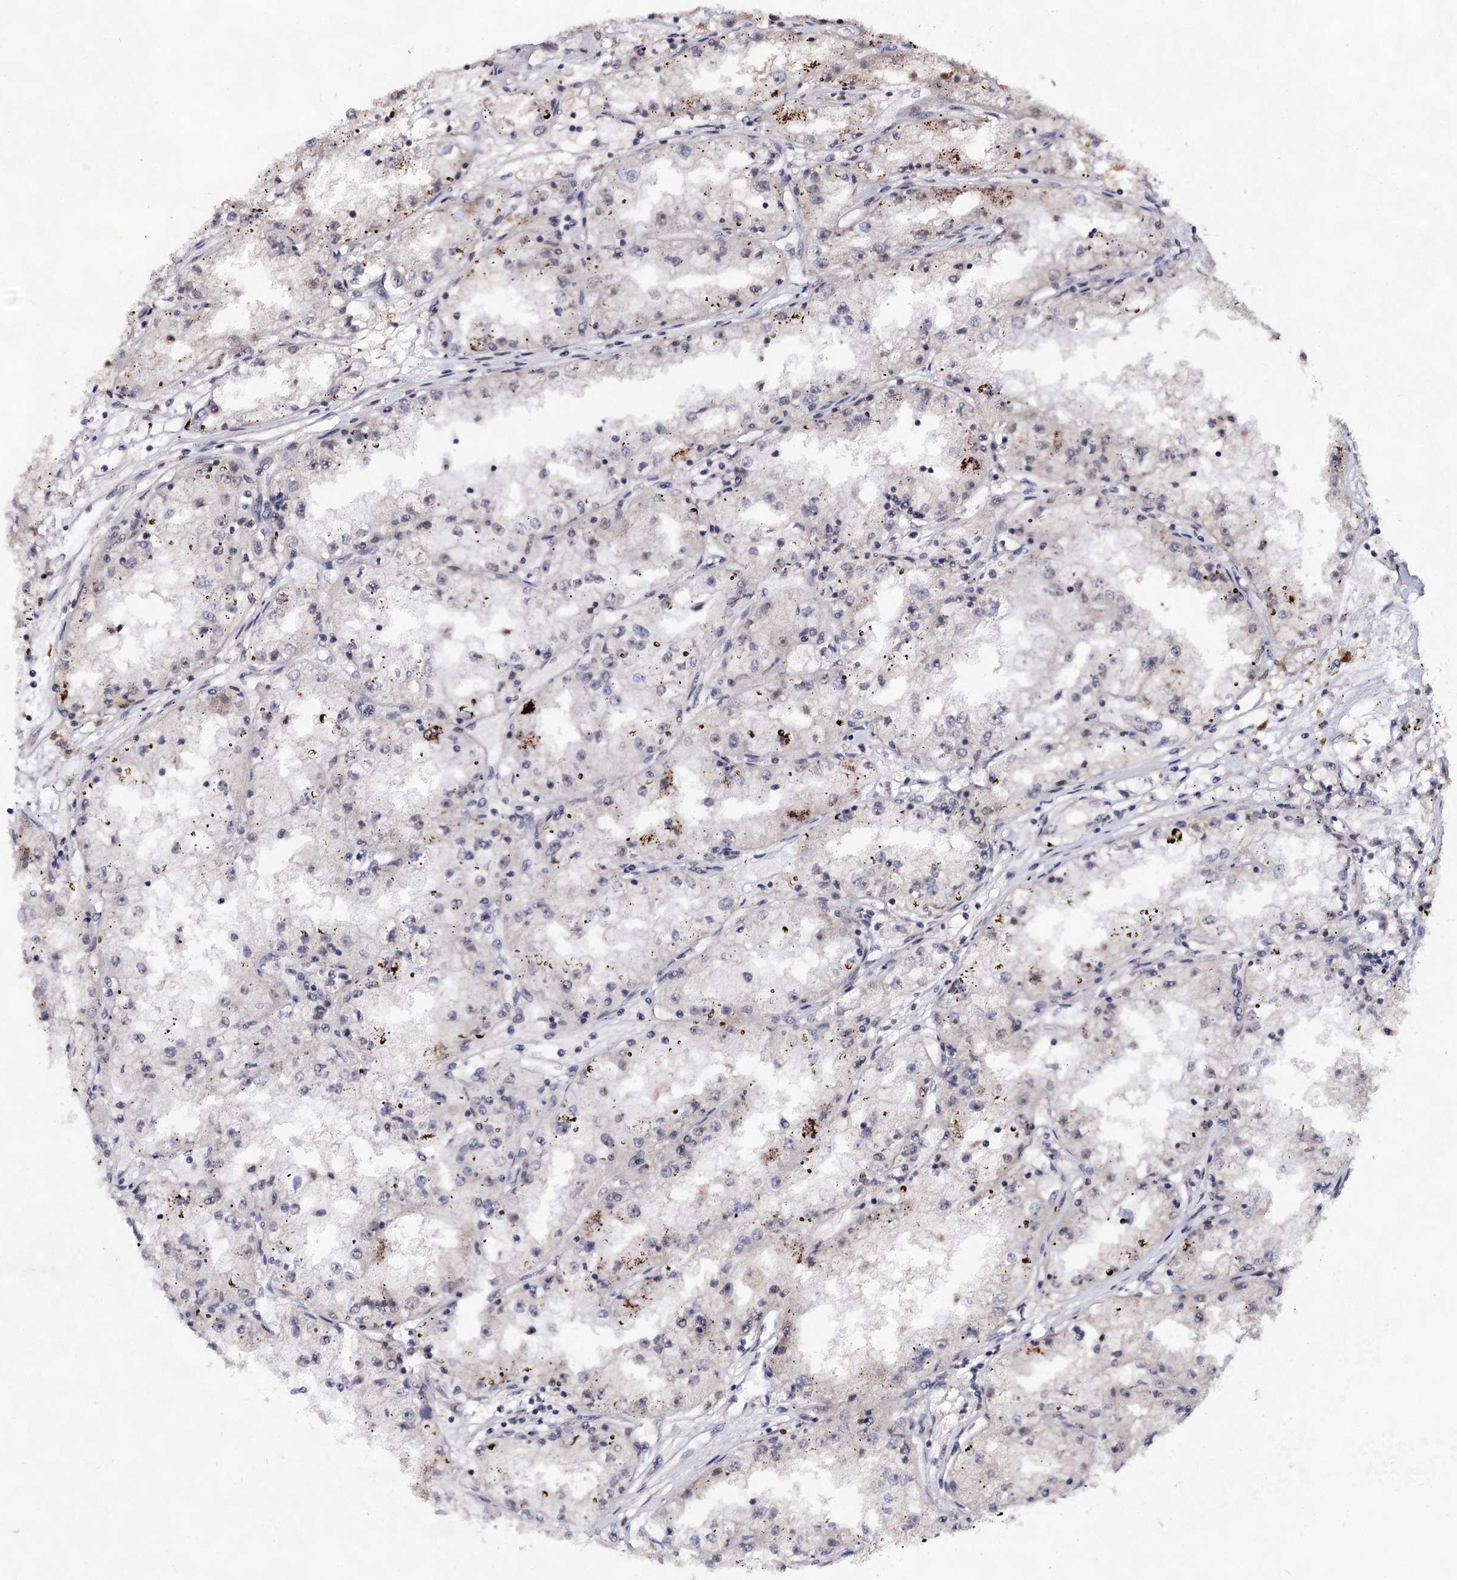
{"staining": {"intensity": "negative", "quantity": "none", "location": "none"}, "tissue": "renal cancer", "cell_type": "Tumor cells", "image_type": "cancer", "snomed": [{"axis": "morphology", "description": "Adenocarcinoma, NOS"}, {"axis": "topography", "description": "Kidney"}], "caption": "The photomicrograph displays no significant staining in tumor cells of adenocarcinoma (renal).", "gene": "EXOSC10", "patient": {"sex": "male", "age": 56}}